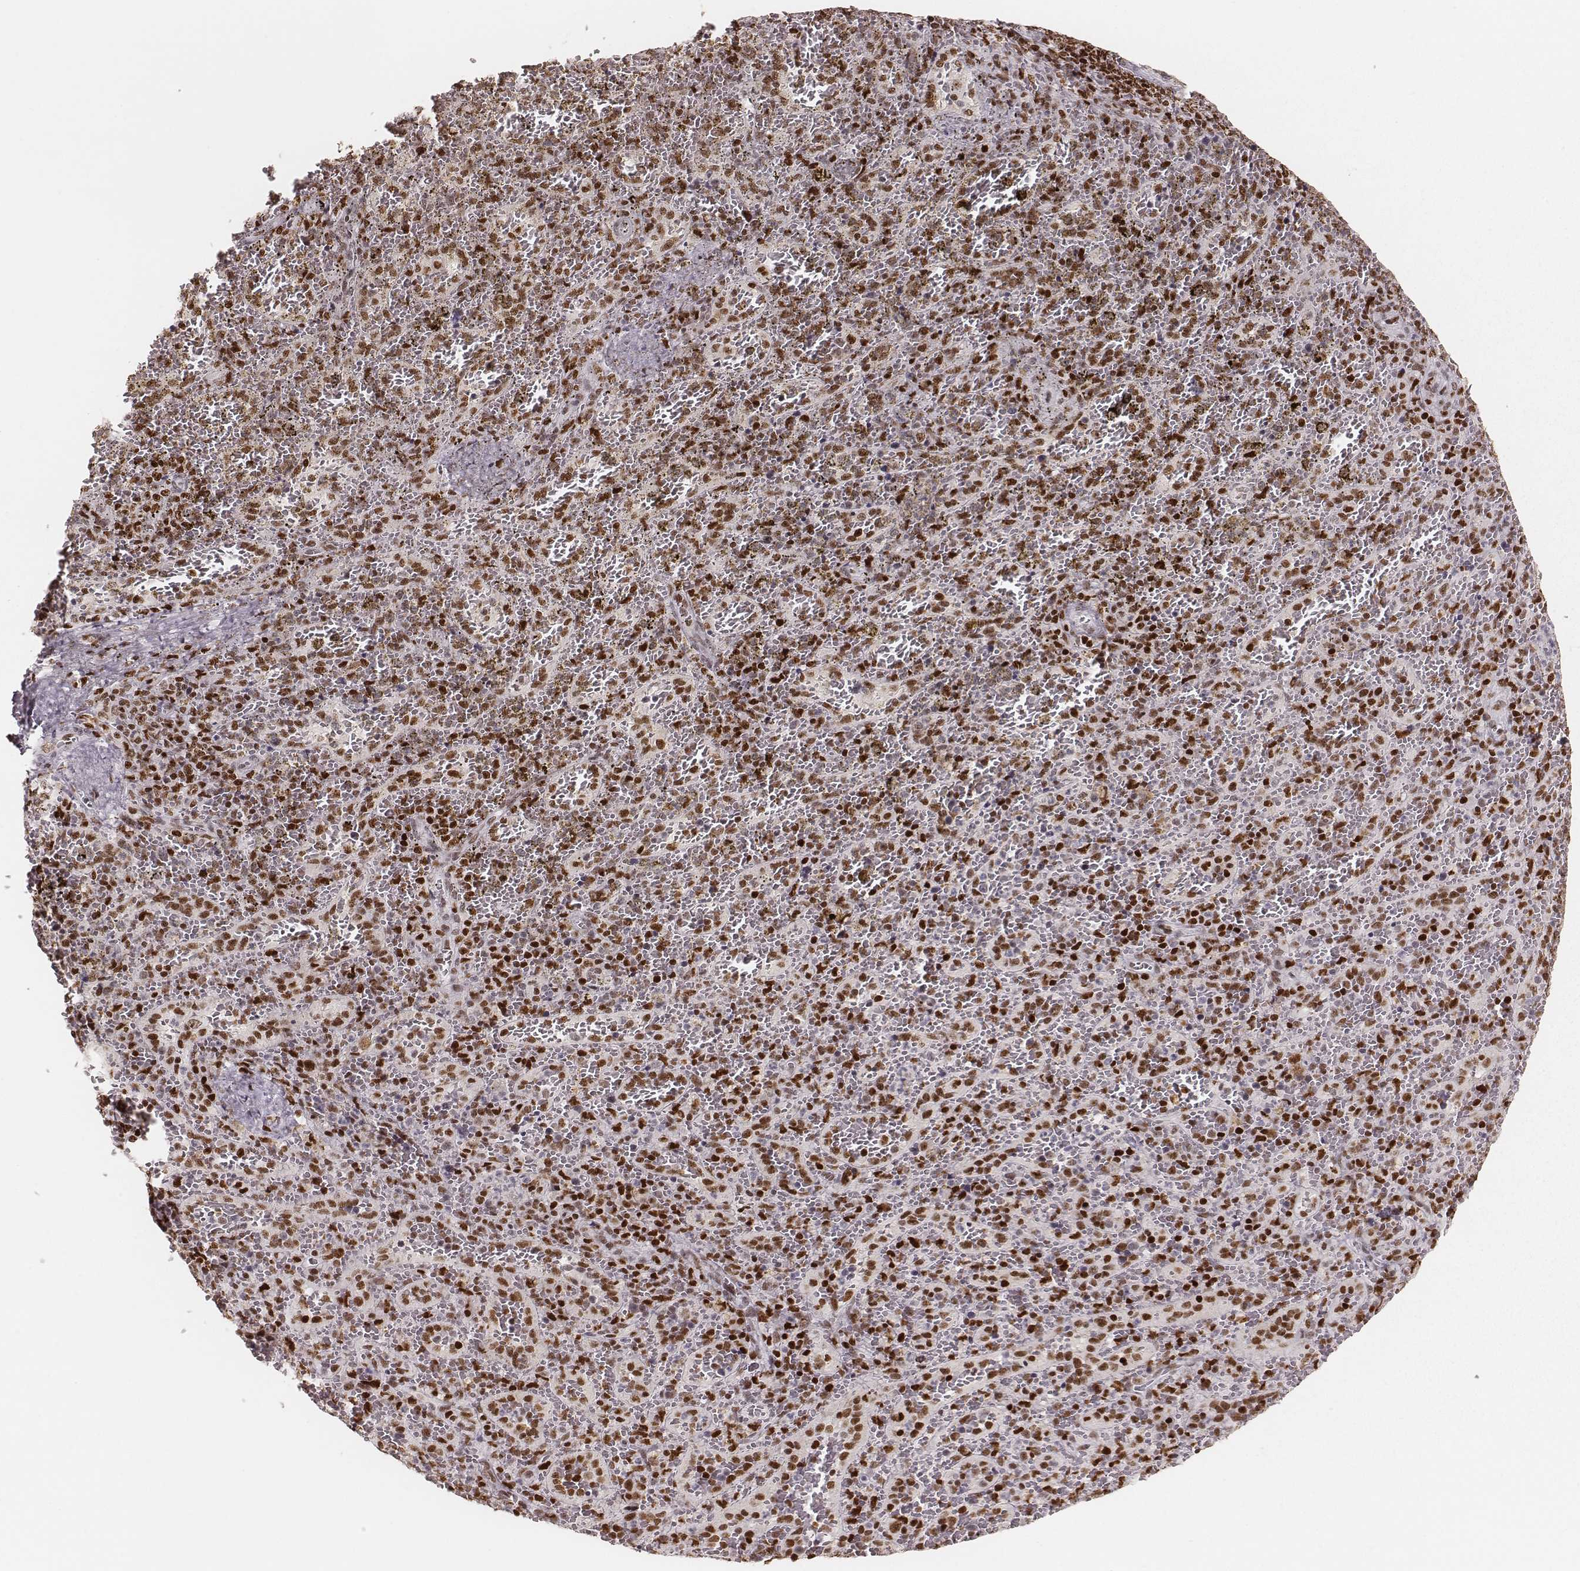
{"staining": {"intensity": "strong", "quantity": ">75%", "location": "nuclear"}, "tissue": "spleen", "cell_type": "Cells in red pulp", "image_type": "normal", "snomed": [{"axis": "morphology", "description": "Normal tissue, NOS"}, {"axis": "topography", "description": "Spleen"}], "caption": "Unremarkable spleen reveals strong nuclear expression in about >75% of cells in red pulp Nuclei are stained in blue..", "gene": "PARP1", "patient": {"sex": "female", "age": 50}}